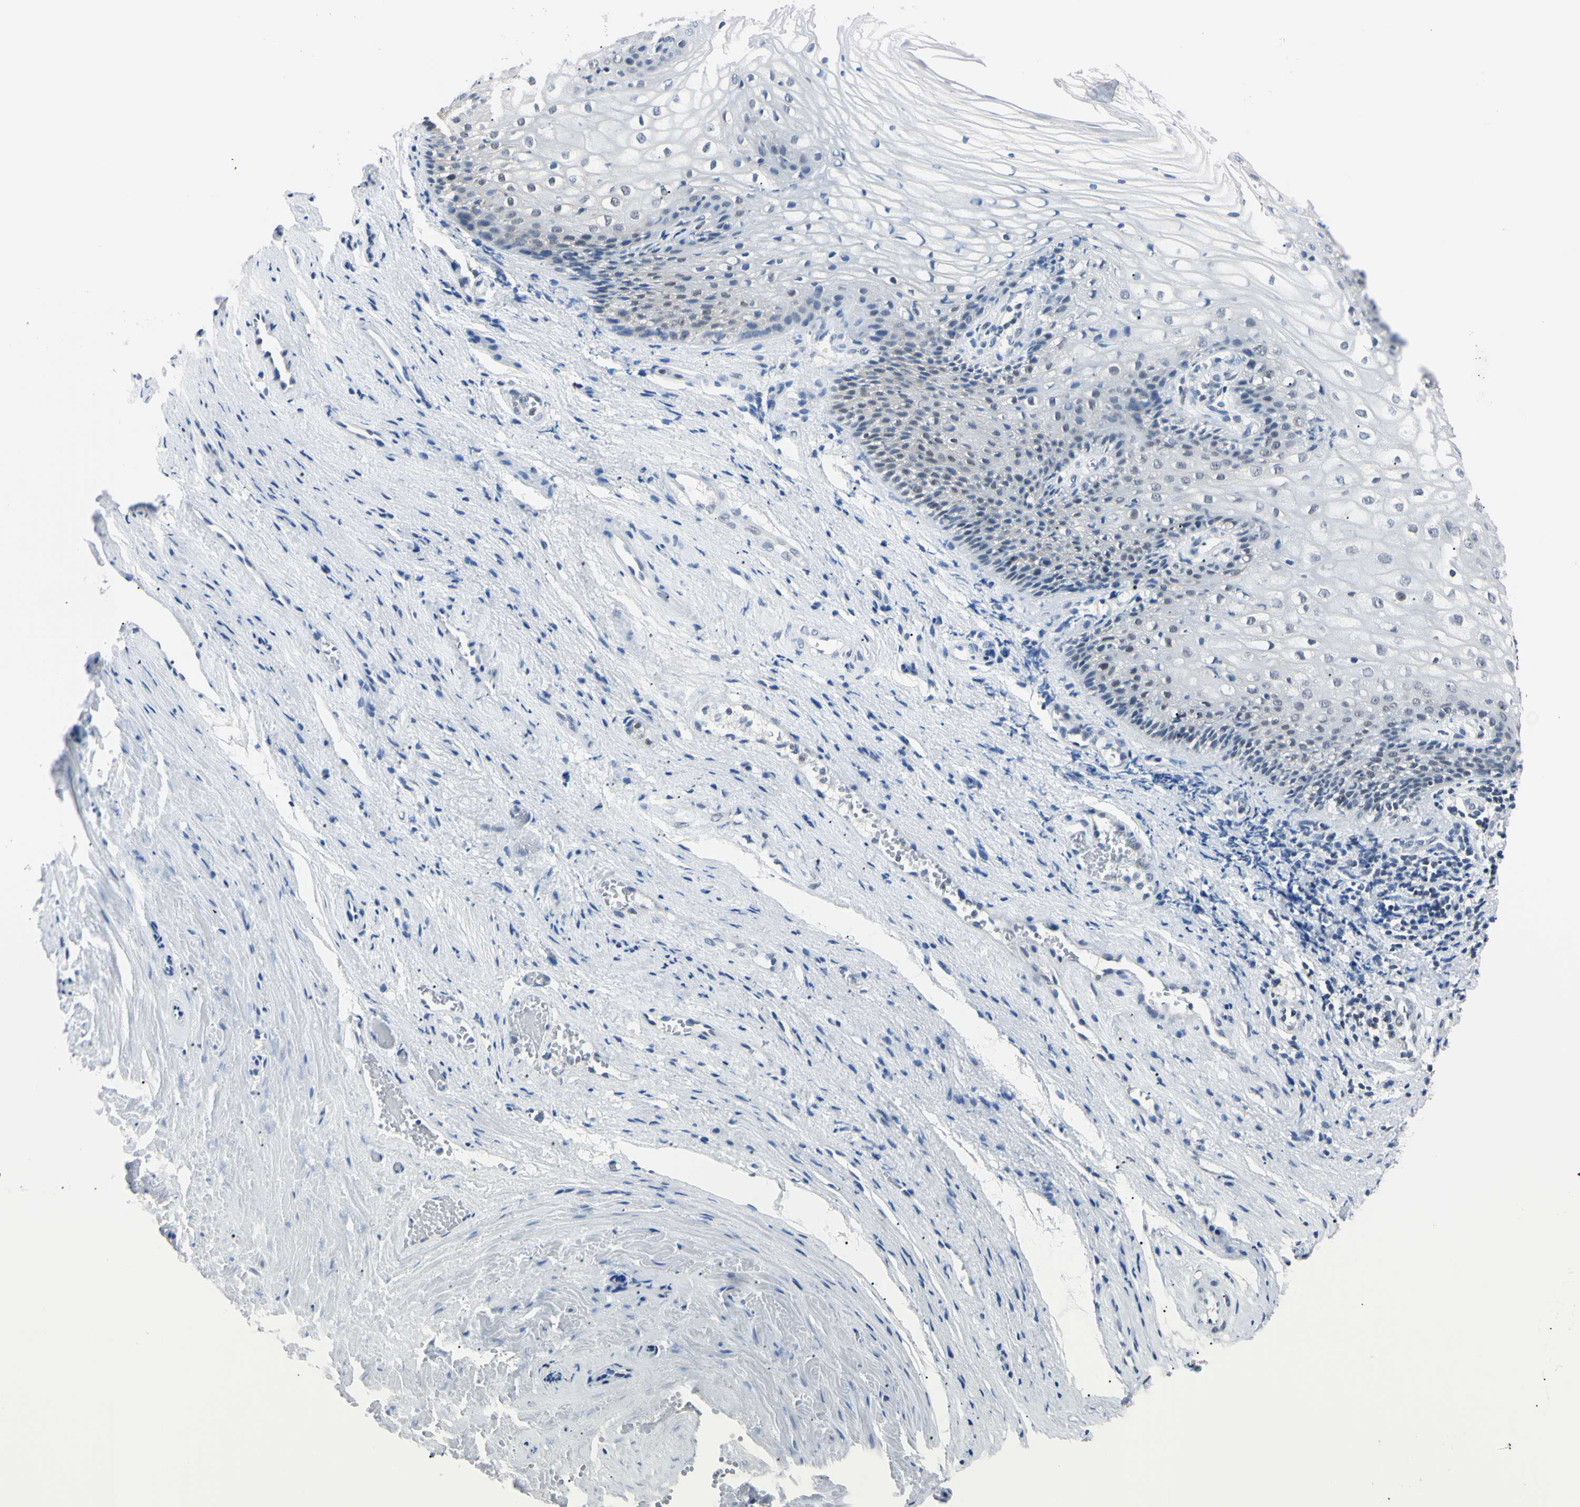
{"staining": {"intensity": "moderate", "quantity": "<25%", "location": "nuclear"}, "tissue": "vagina", "cell_type": "Squamous epithelial cells", "image_type": "normal", "snomed": [{"axis": "morphology", "description": "Normal tissue, NOS"}, {"axis": "topography", "description": "Vagina"}], "caption": "A micrograph showing moderate nuclear staining in approximately <25% of squamous epithelial cells in unremarkable vagina, as visualized by brown immunohistochemical staining.", "gene": "C1orf174", "patient": {"sex": "female", "age": 34}}